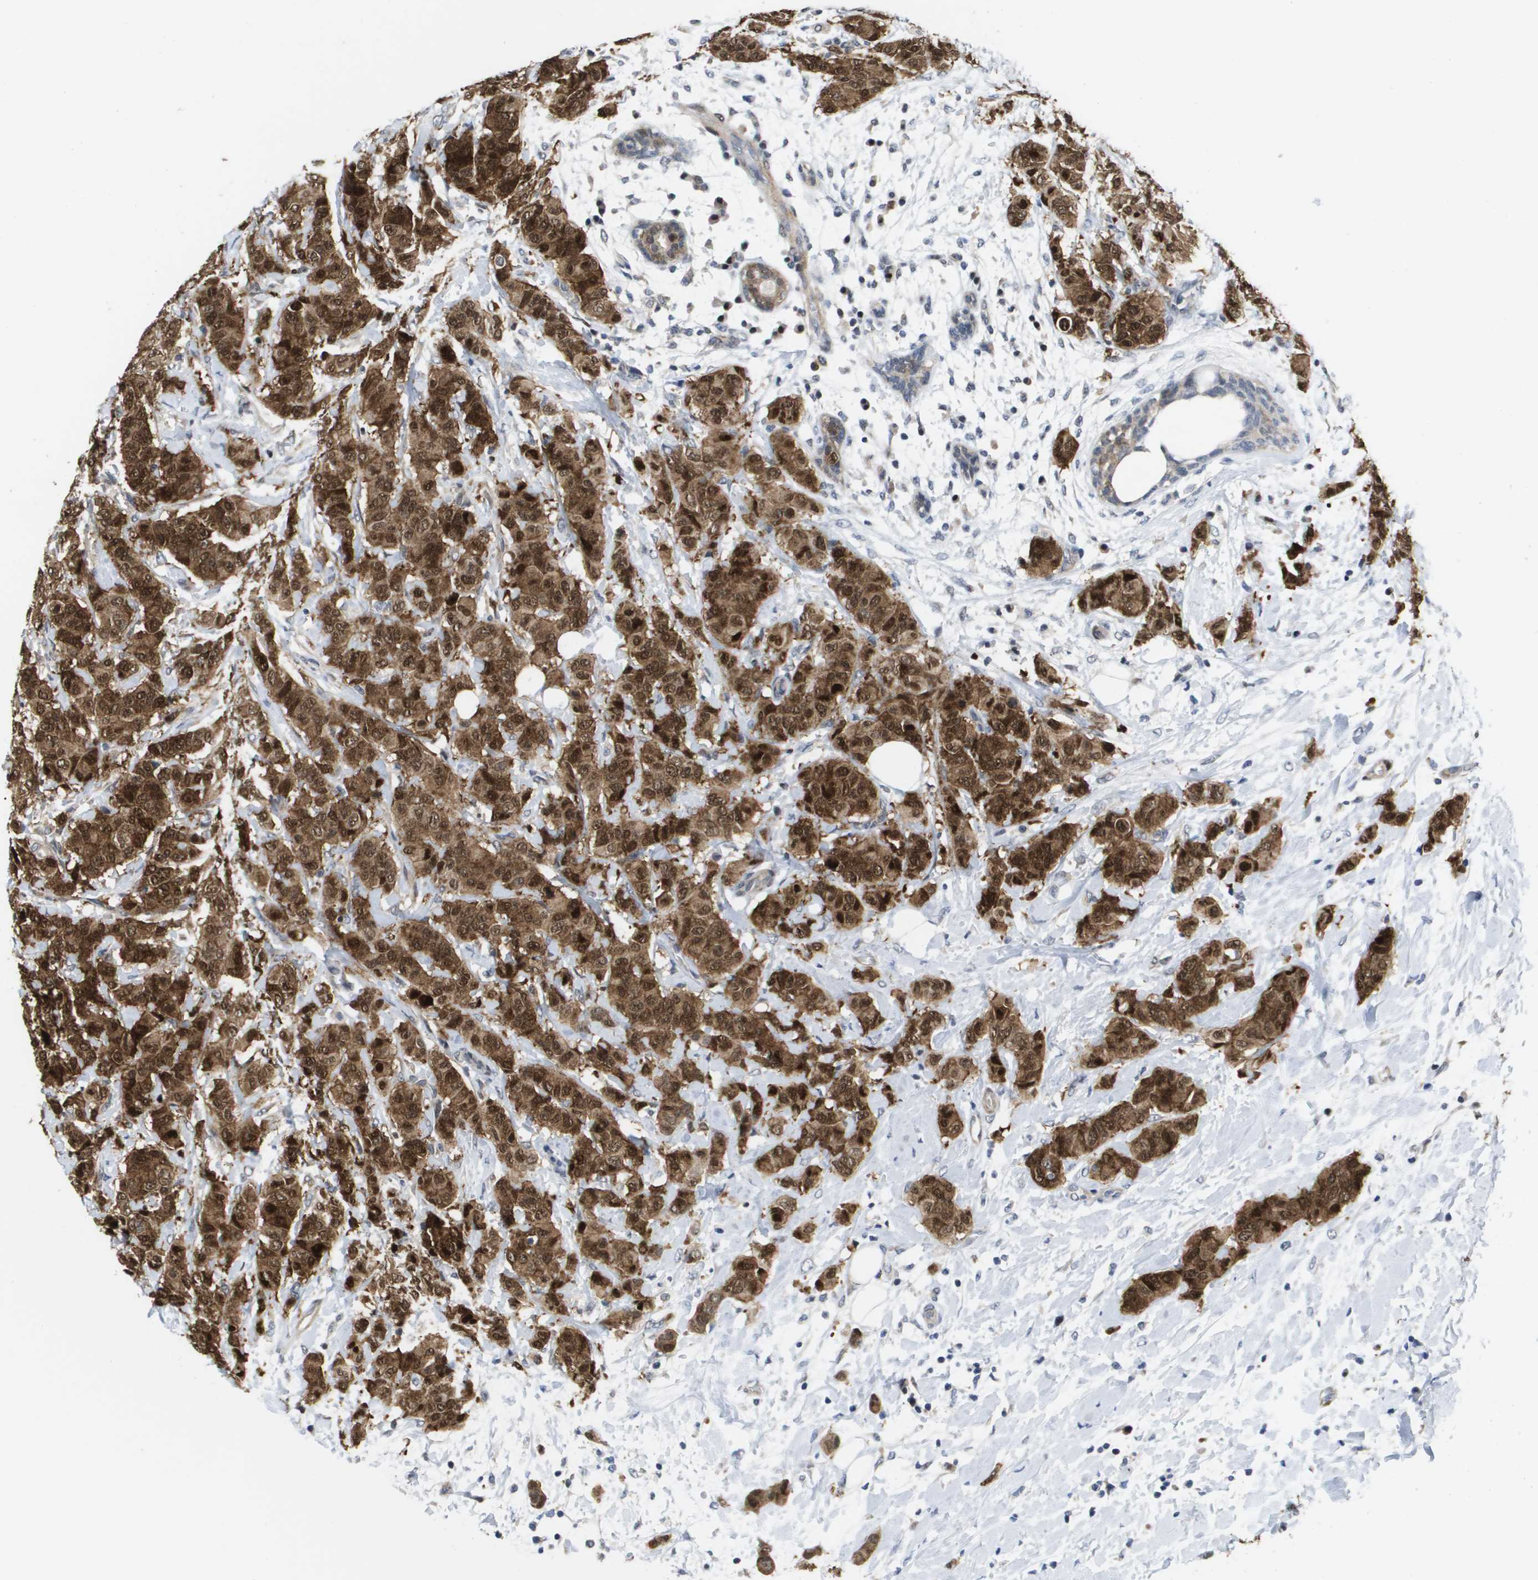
{"staining": {"intensity": "strong", "quantity": ">75%", "location": "cytoplasmic/membranous,nuclear"}, "tissue": "breast cancer", "cell_type": "Tumor cells", "image_type": "cancer", "snomed": [{"axis": "morphology", "description": "Normal tissue, NOS"}, {"axis": "morphology", "description": "Duct carcinoma"}, {"axis": "topography", "description": "Breast"}], "caption": "Immunohistochemical staining of human breast cancer (invasive ductal carcinoma) exhibits high levels of strong cytoplasmic/membranous and nuclear protein staining in approximately >75% of tumor cells.", "gene": "FKBP4", "patient": {"sex": "female", "age": 40}}